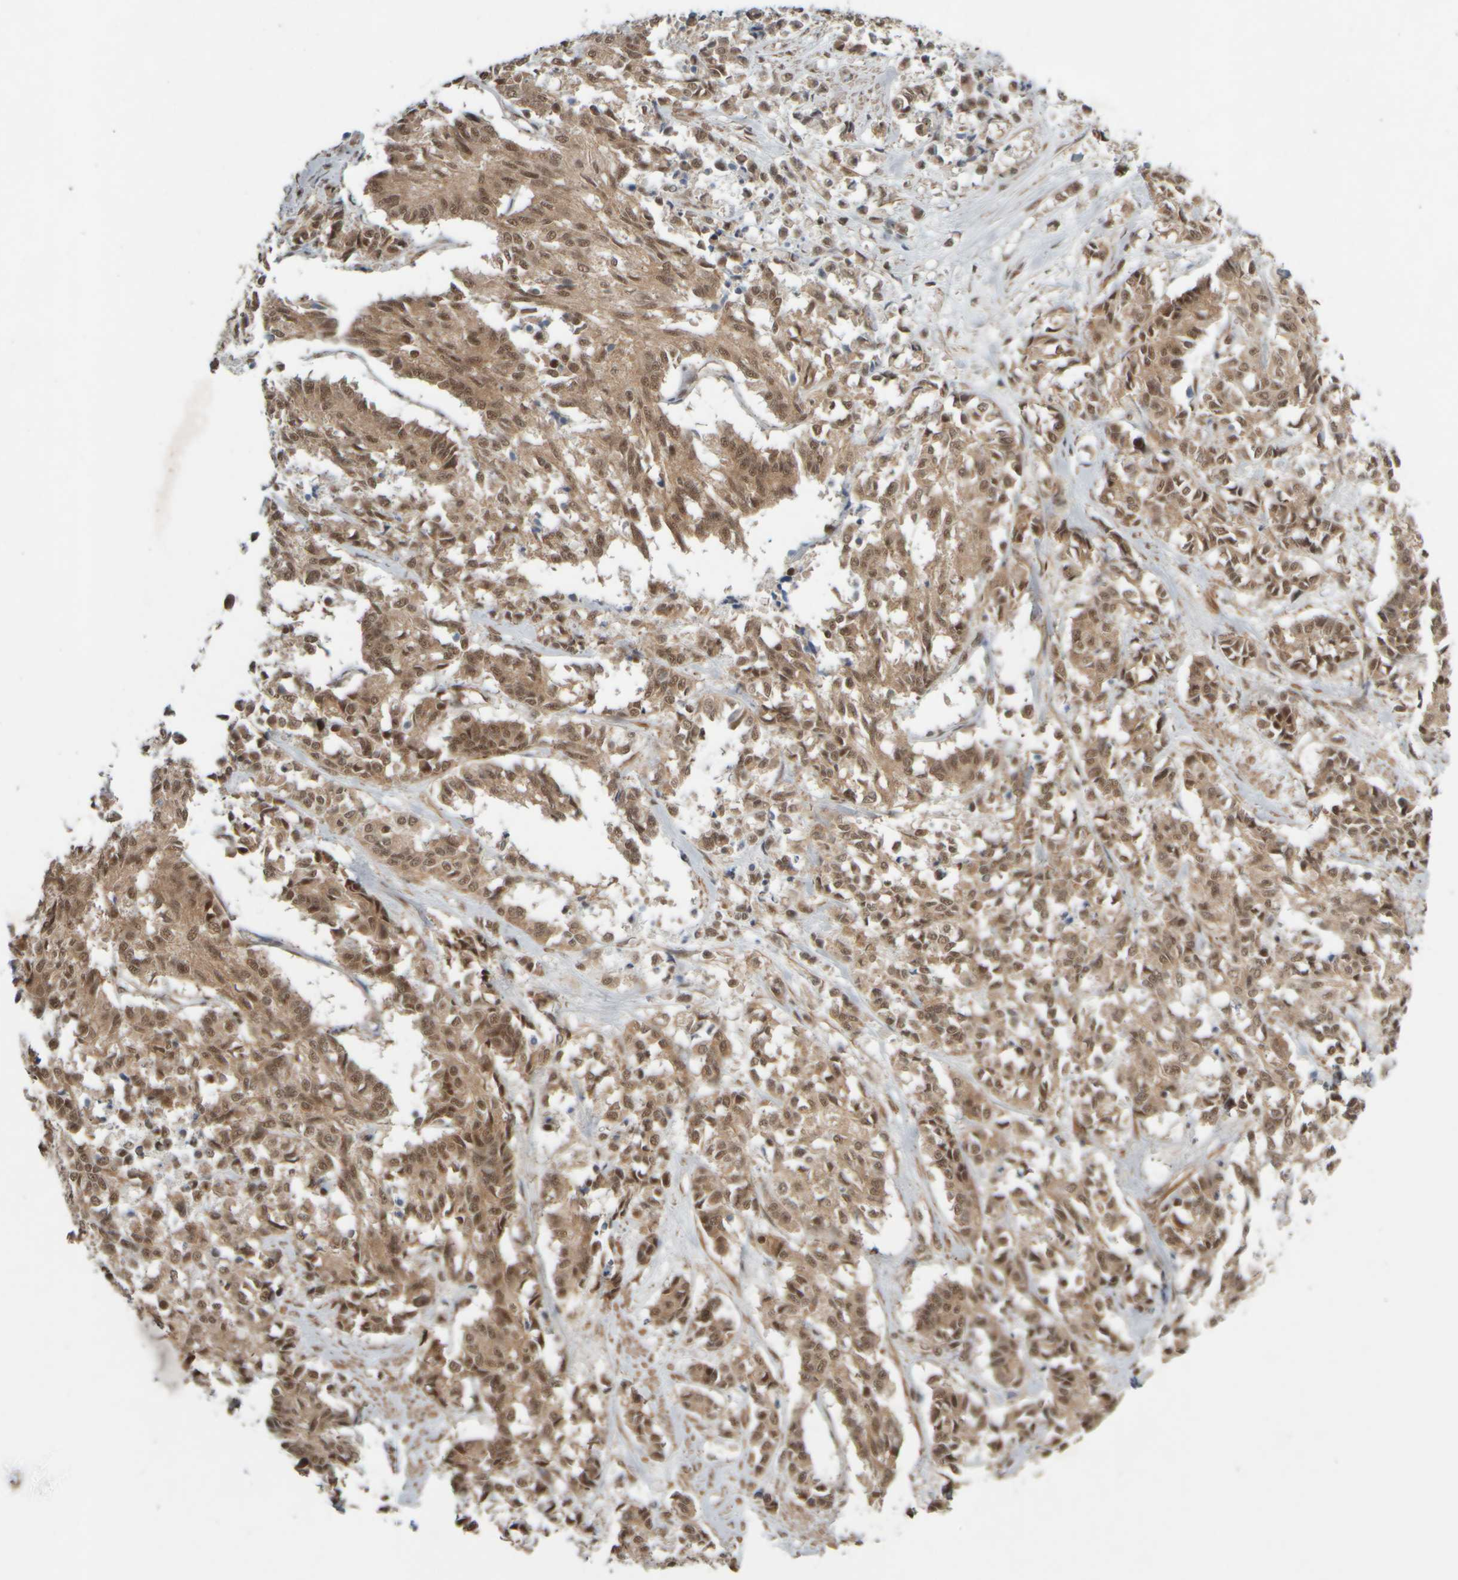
{"staining": {"intensity": "weak", "quantity": ">75%", "location": "cytoplasmic/membranous,nuclear"}, "tissue": "cervical cancer", "cell_type": "Tumor cells", "image_type": "cancer", "snomed": [{"axis": "morphology", "description": "Squamous cell carcinoma, NOS"}, {"axis": "topography", "description": "Cervix"}], "caption": "Protein staining shows weak cytoplasmic/membranous and nuclear expression in about >75% of tumor cells in cervical squamous cell carcinoma.", "gene": "SYNRG", "patient": {"sex": "female", "age": 35}}